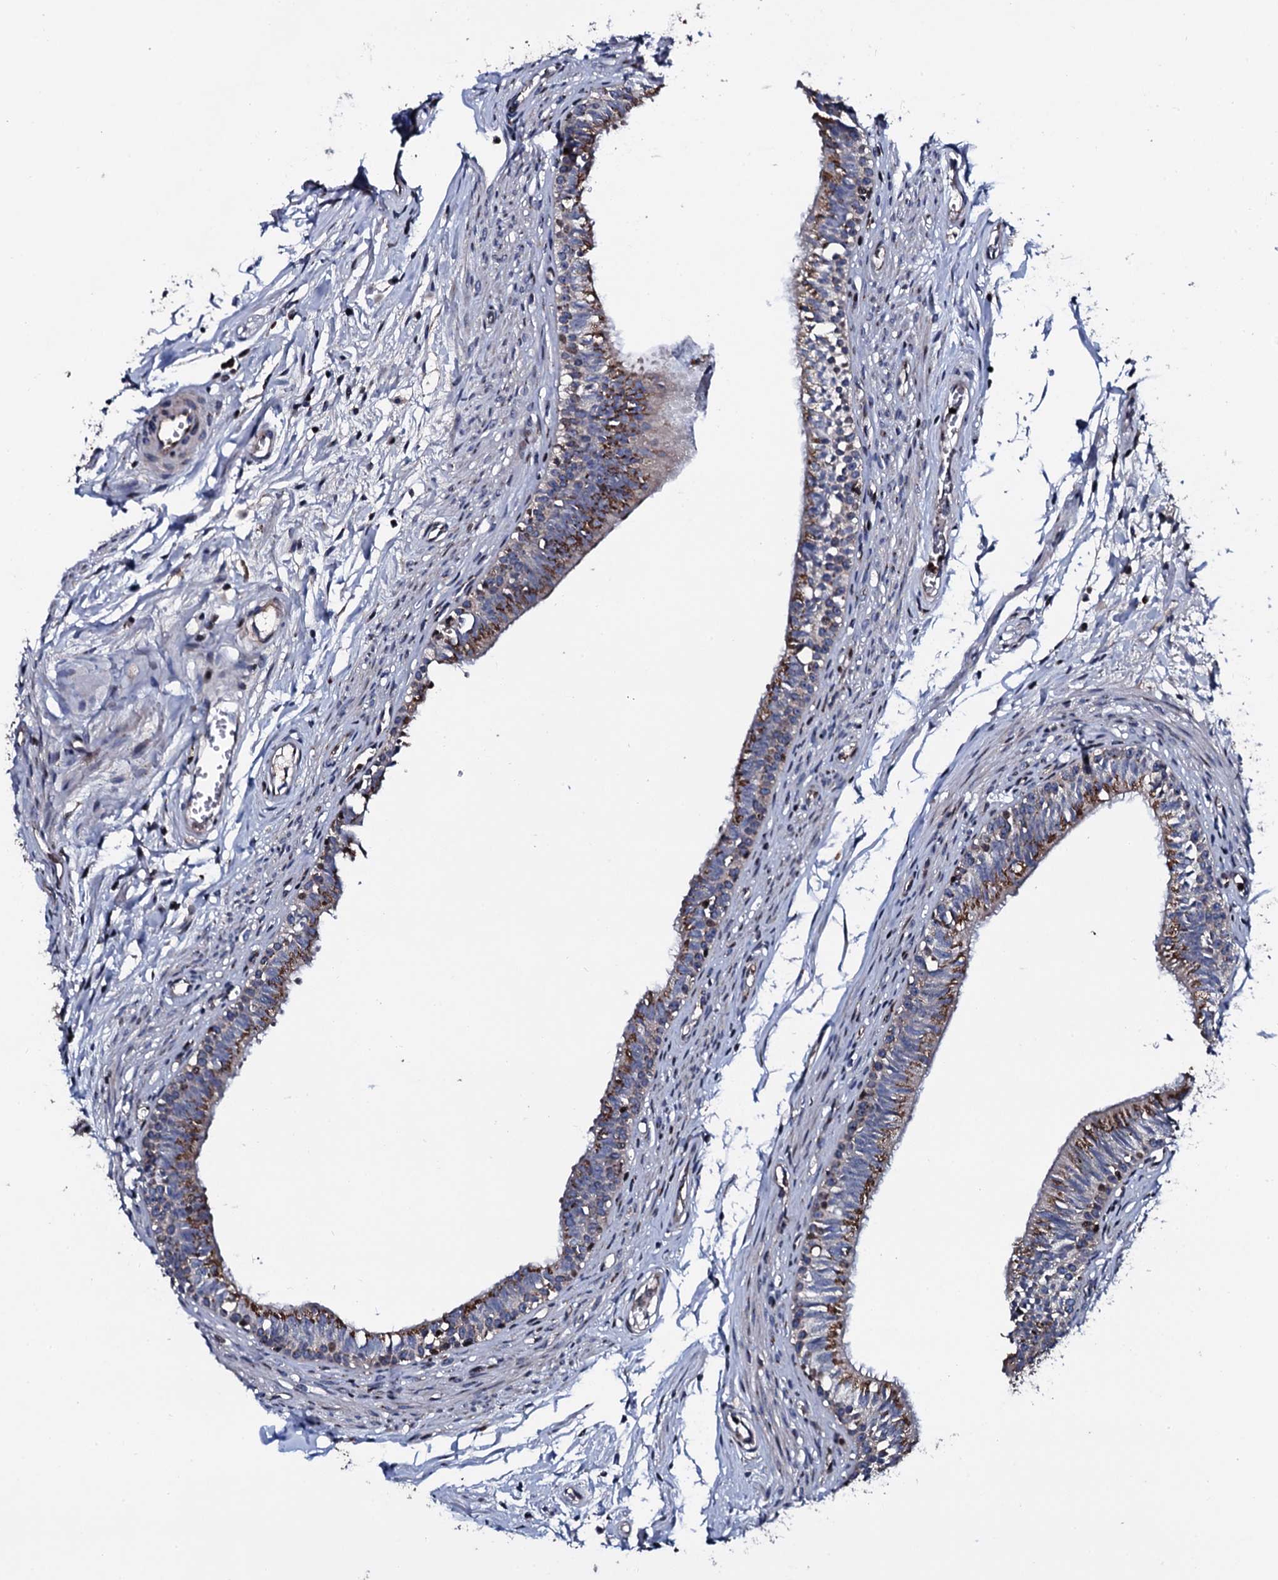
{"staining": {"intensity": "moderate", "quantity": ">75%", "location": "cytoplasmic/membranous"}, "tissue": "epididymis", "cell_type": "Glandular cells", "image_type": "normal", "snomed": [{"axis": "morphology", "description": "Normal tissue, NOS"}, {"axis": "topography", "description": "Epididymis, spermatic cord, NOS"}], "caption": "Epididymis stained with immunohistochemistry (IHC) demonstrates moderate cytoplasmic/membranous staining in approximately >75% of glandular cells. Nuclei are stained in blue.", "gene": "PLET1", "patient": {"sex": "male", "age": 22}}